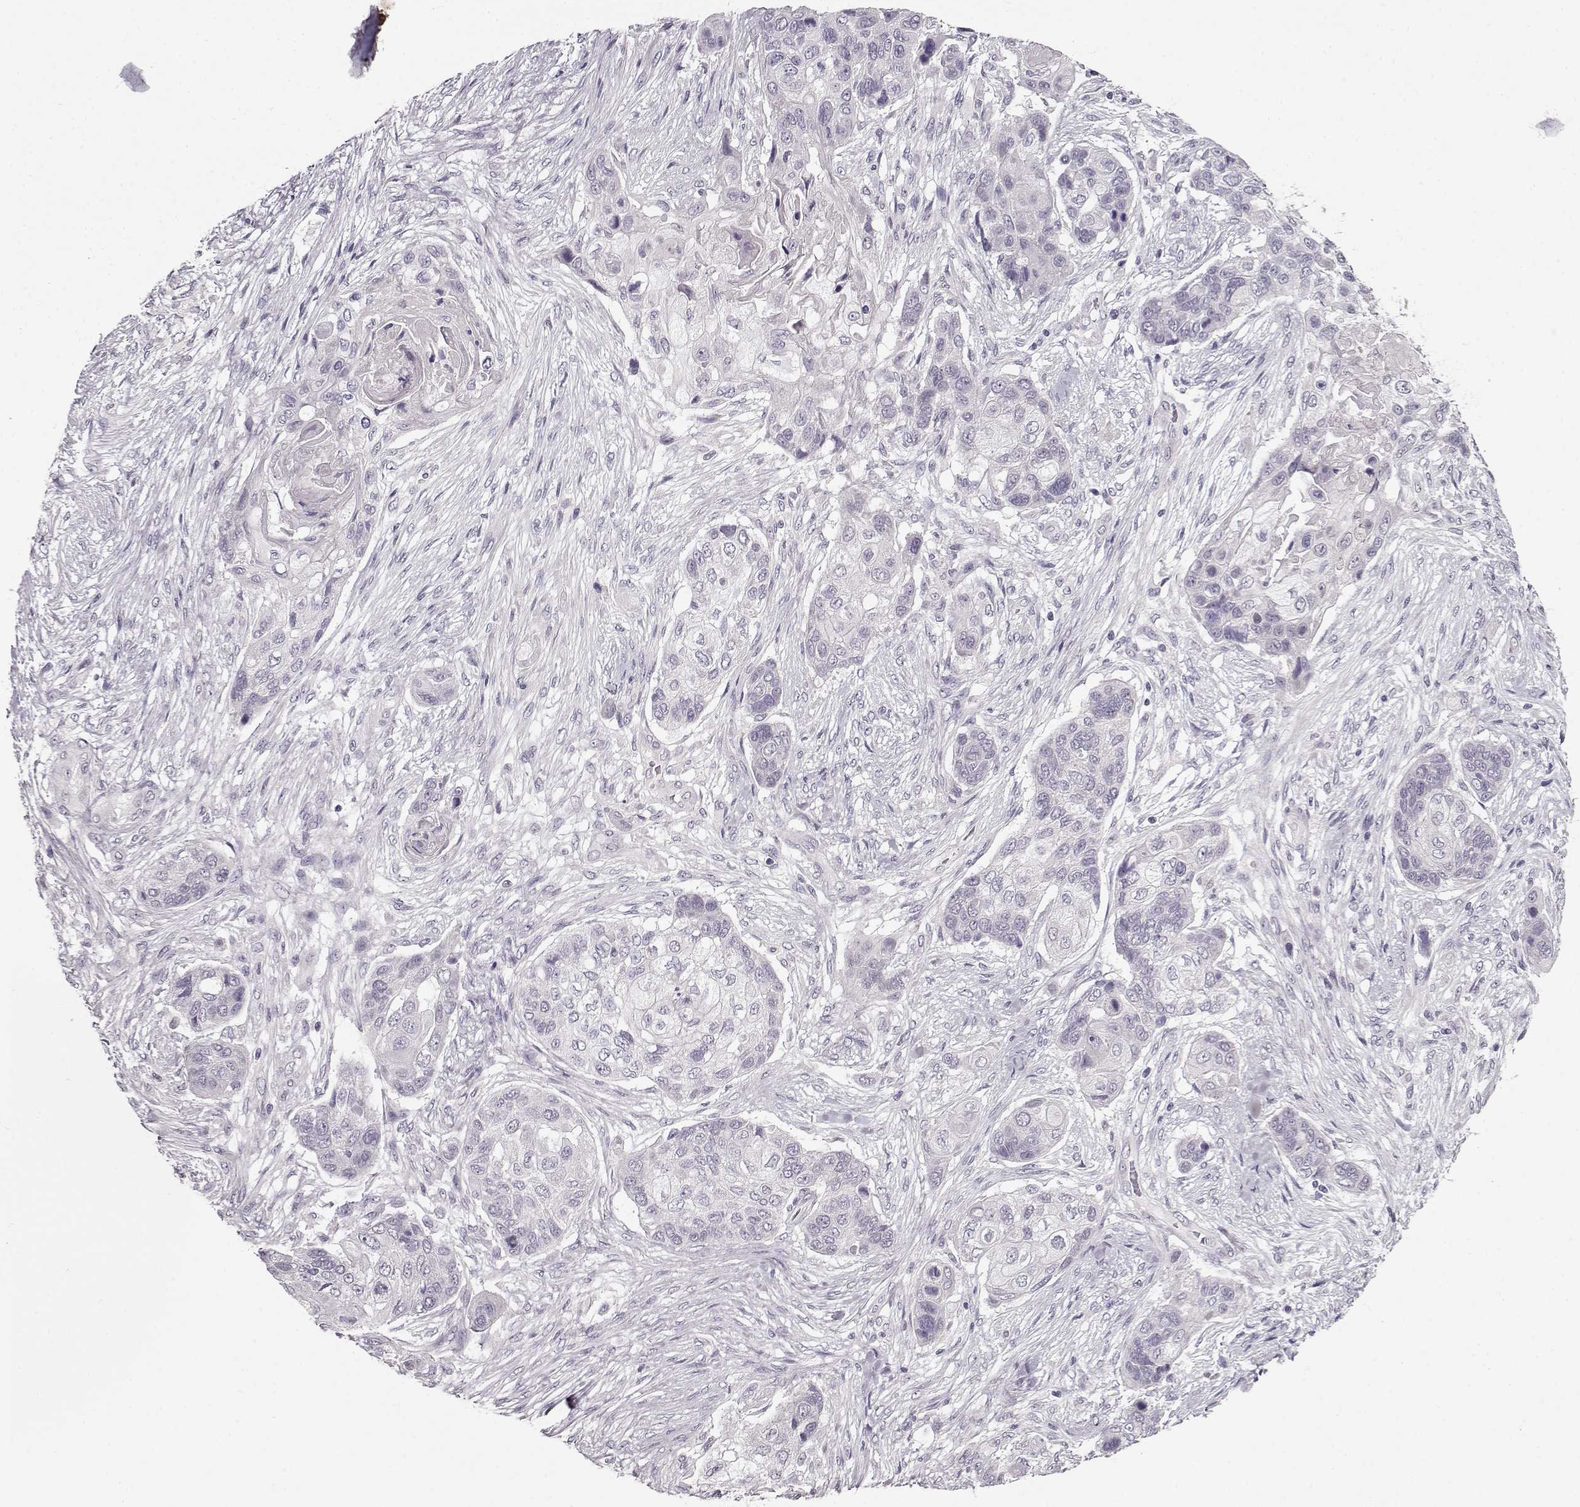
{"staining": {"intensity": "negative", "quantity": "none", "location": "none"}, "tissue": "lung cancer", "cell_type": "Tumor cells", "image_type": "cancer", "snomed": [{"axis": "morphology", "description": "Squamous cell carcinoma, NOS"}, {"axis": "topography", "description": "Lung"}], "caption": "DAB immunohistochemical staining of lung cancer (squamous cell carcinoma) displays no significant staining in tumor cells. (DAB IHC with hematoxylin counter stain).", "gene": "RP1L1", "patient": {"sex": "male", "age": 69}}